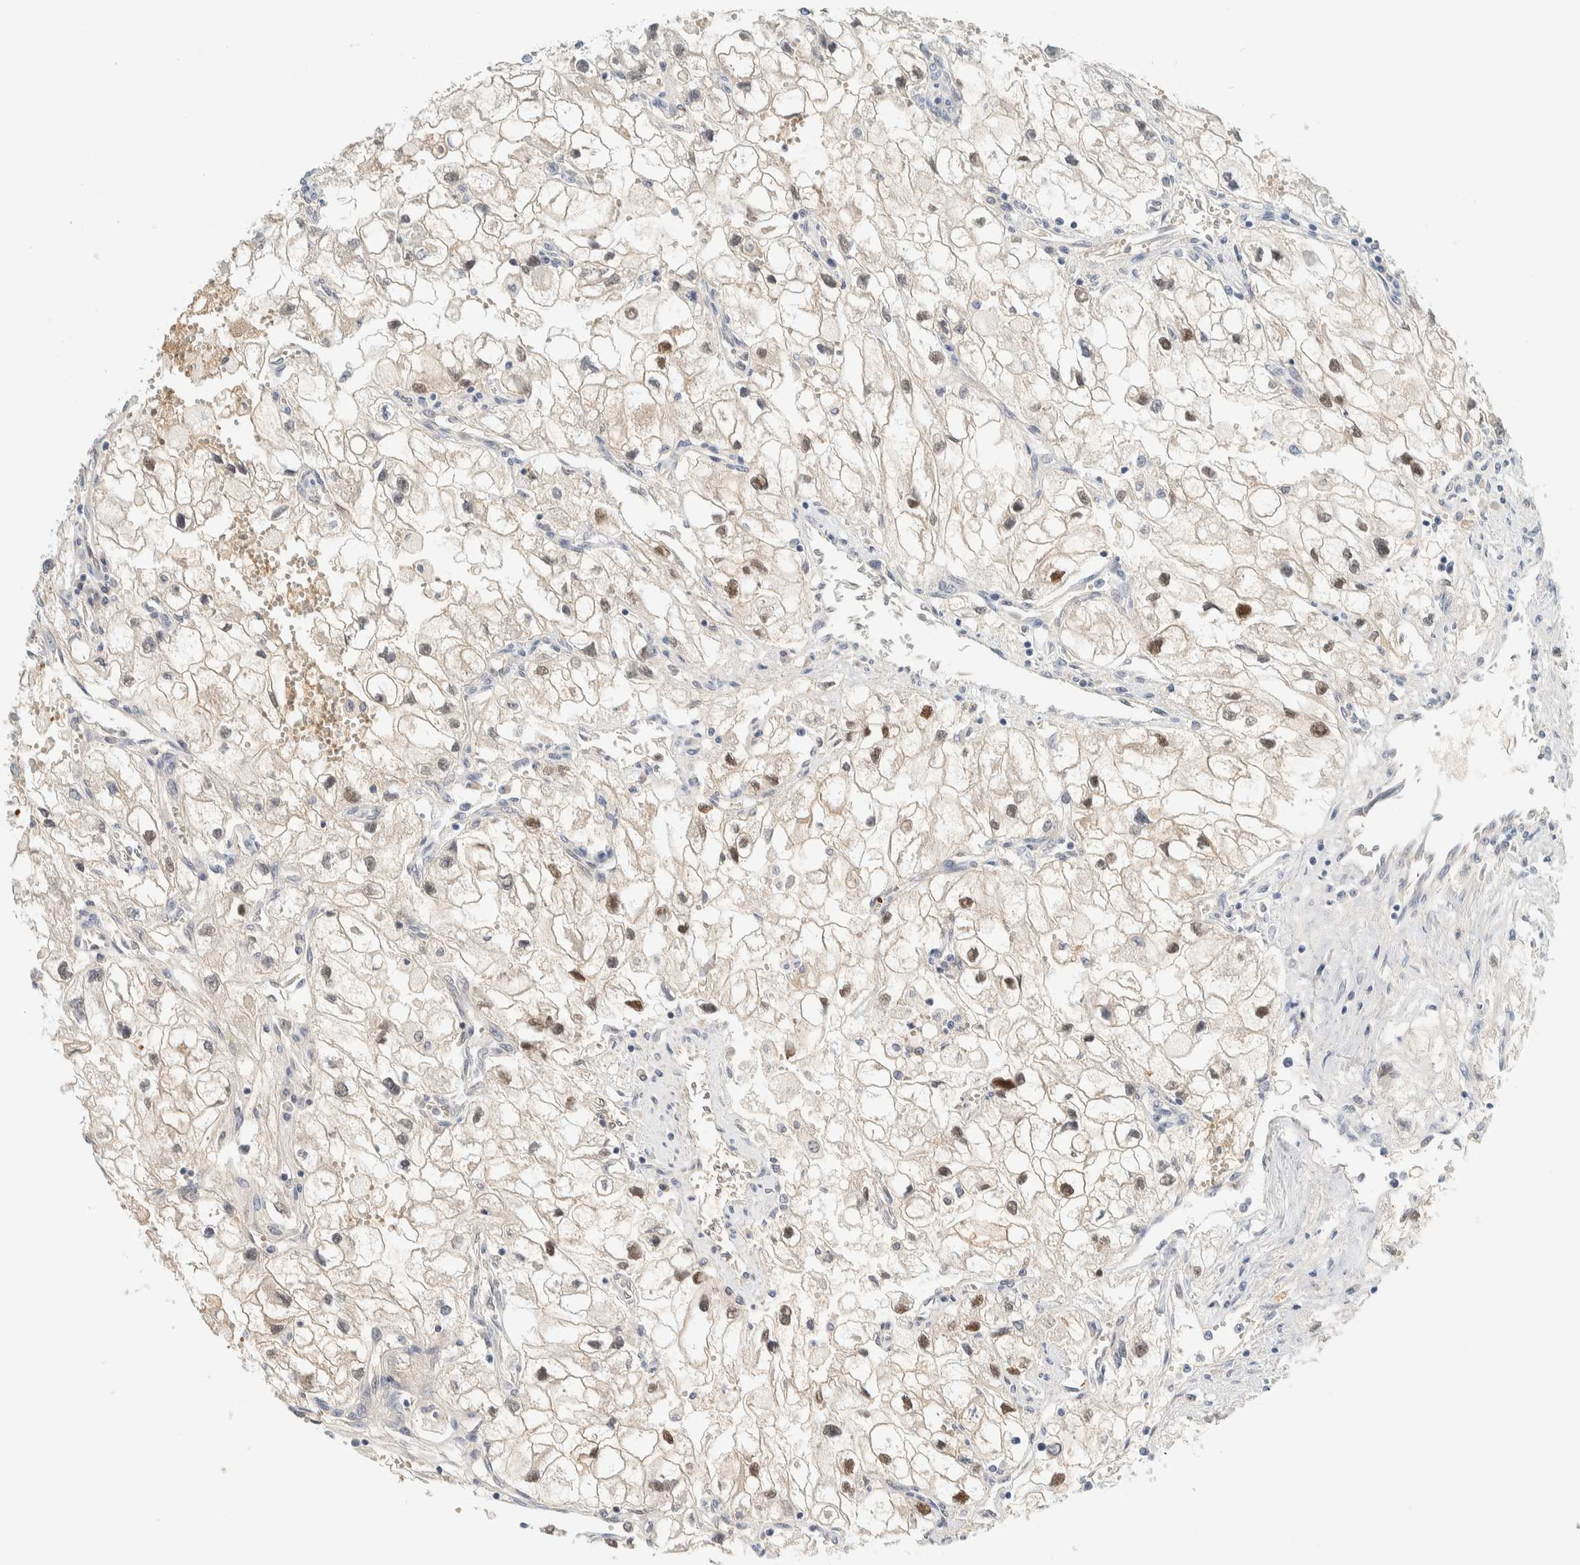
{"staining": {"intensity": "moderate", "quantity": "25%-75%", "location": "nuclear"}, "tissue": "renal cancer", "cell_type": "Tumor cells", "image_type": "cancer", "snomed": [{"axis": "morphology", "description": "Adenocarcinoma, NOS"}, {"axis": "topography", "description": "Kidney"}], "caption": "Renal adenocarcinoma tissue shows moderate nuclear positivity in approximately 25%-75% of tumor cells The protein is shown in brown color, while the nuclei are stained blue.", "gene": "TSTD2", "patient": {"sex": "female", "age": 70}}